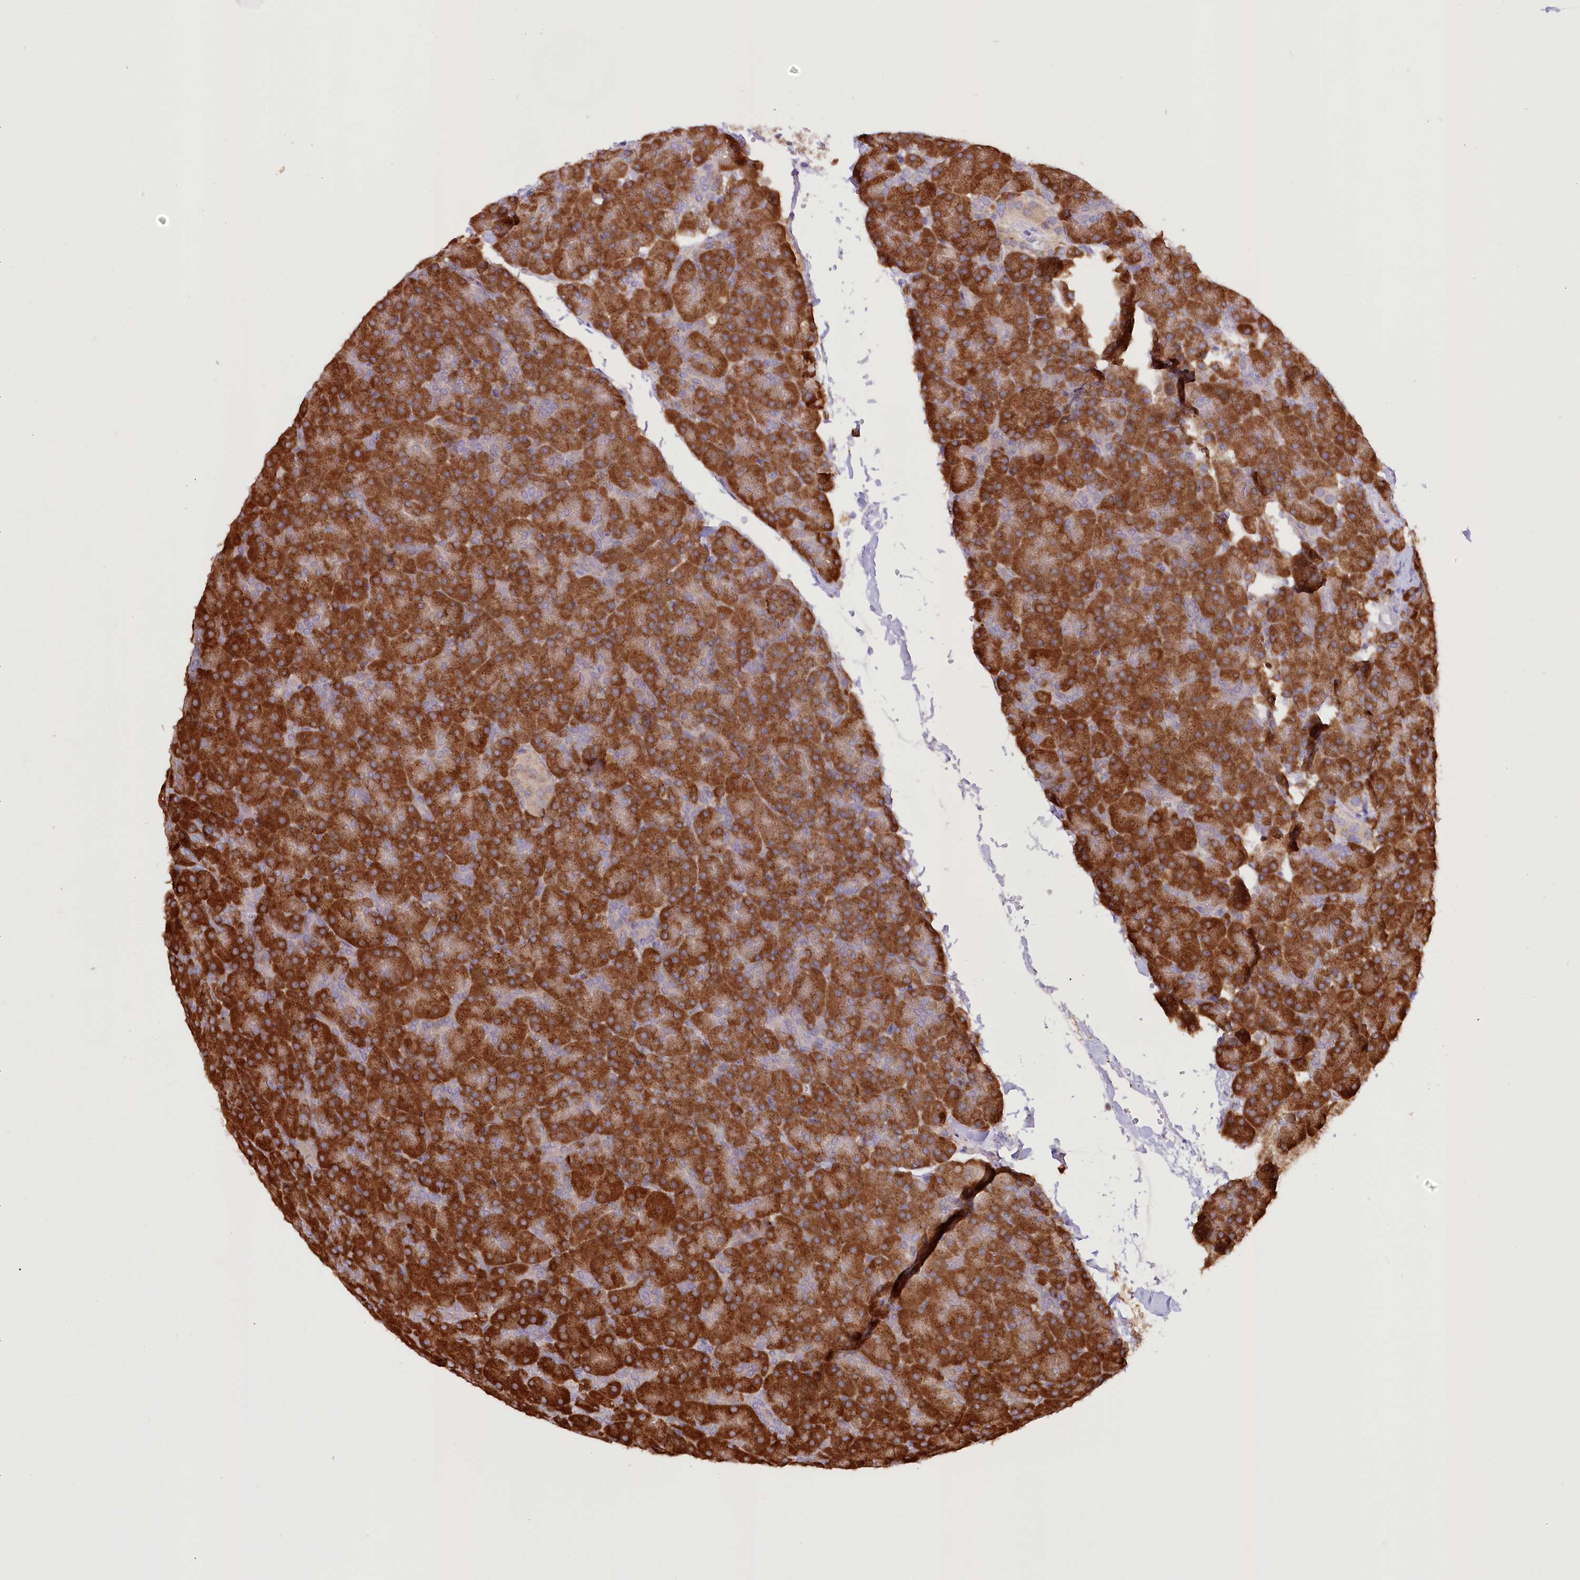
{"staining": {"intensity": "strong", "quantity": ">75%", "location": "cytoplasmic/membranous"}, "tissue": "pancreas", "cell_type": "Exocrine glandular cells", "image_type": "normal", "snomed": [{"axis": "morphology", "description": "Normal tissue, NOS"}, {"axis": "topography", "description": "Pancreas"}], "caption": "IHC image of unremarkable pancreas: pancreas stained using immunohistochemistry displays high levels of strong protein expression localized specifically in the cytoplasmic/membranous of exocrine glandular cells, appearing as a cytoplasmic/membranous brown color.", "gene": "NCKAP5", "patient": {"sex": "male", "age": 36}}